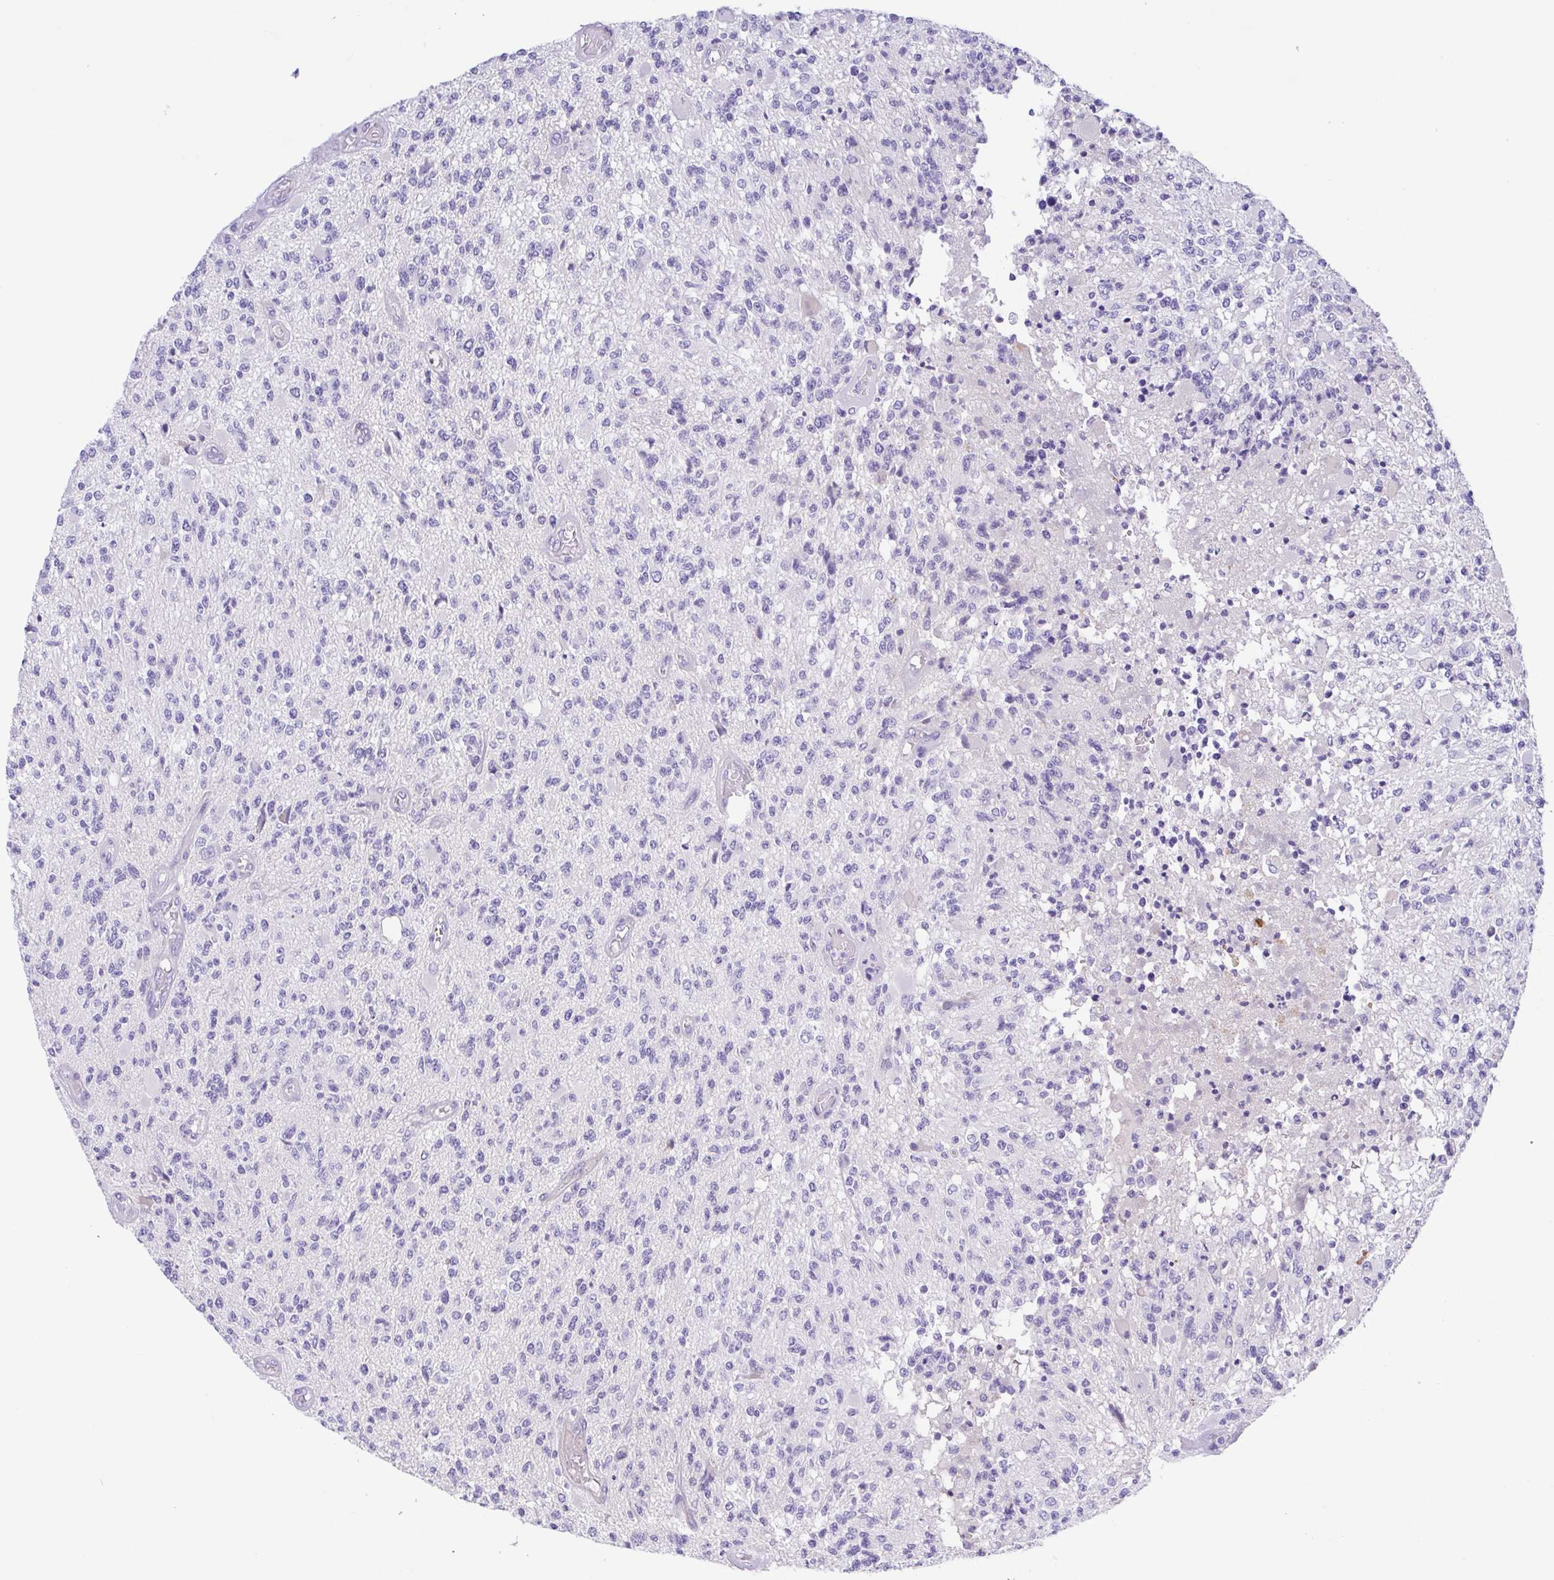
{"staining": {"intensity": "negative", "quantity": "none", "location": "none"}, "tissue": "glioma", "cell_type": "Tumor cells", "image_type": "cancer", "snomed": [{"axis": "morphology", "description": "Glioma, malignant, High grade"}, {"axis": "topography", "description": "Brain"}], "caption": "IHC of malignant glioma (high-grade) demonstrates no expression in tumor cells. Brightfield microscopy of immunohistochemistry (IHC) stained with DAB (brown) and hematoxylin (blue), captured at high magnification.", "gene": "A1BG", "patient": {"sex": "female", "age": 63}}